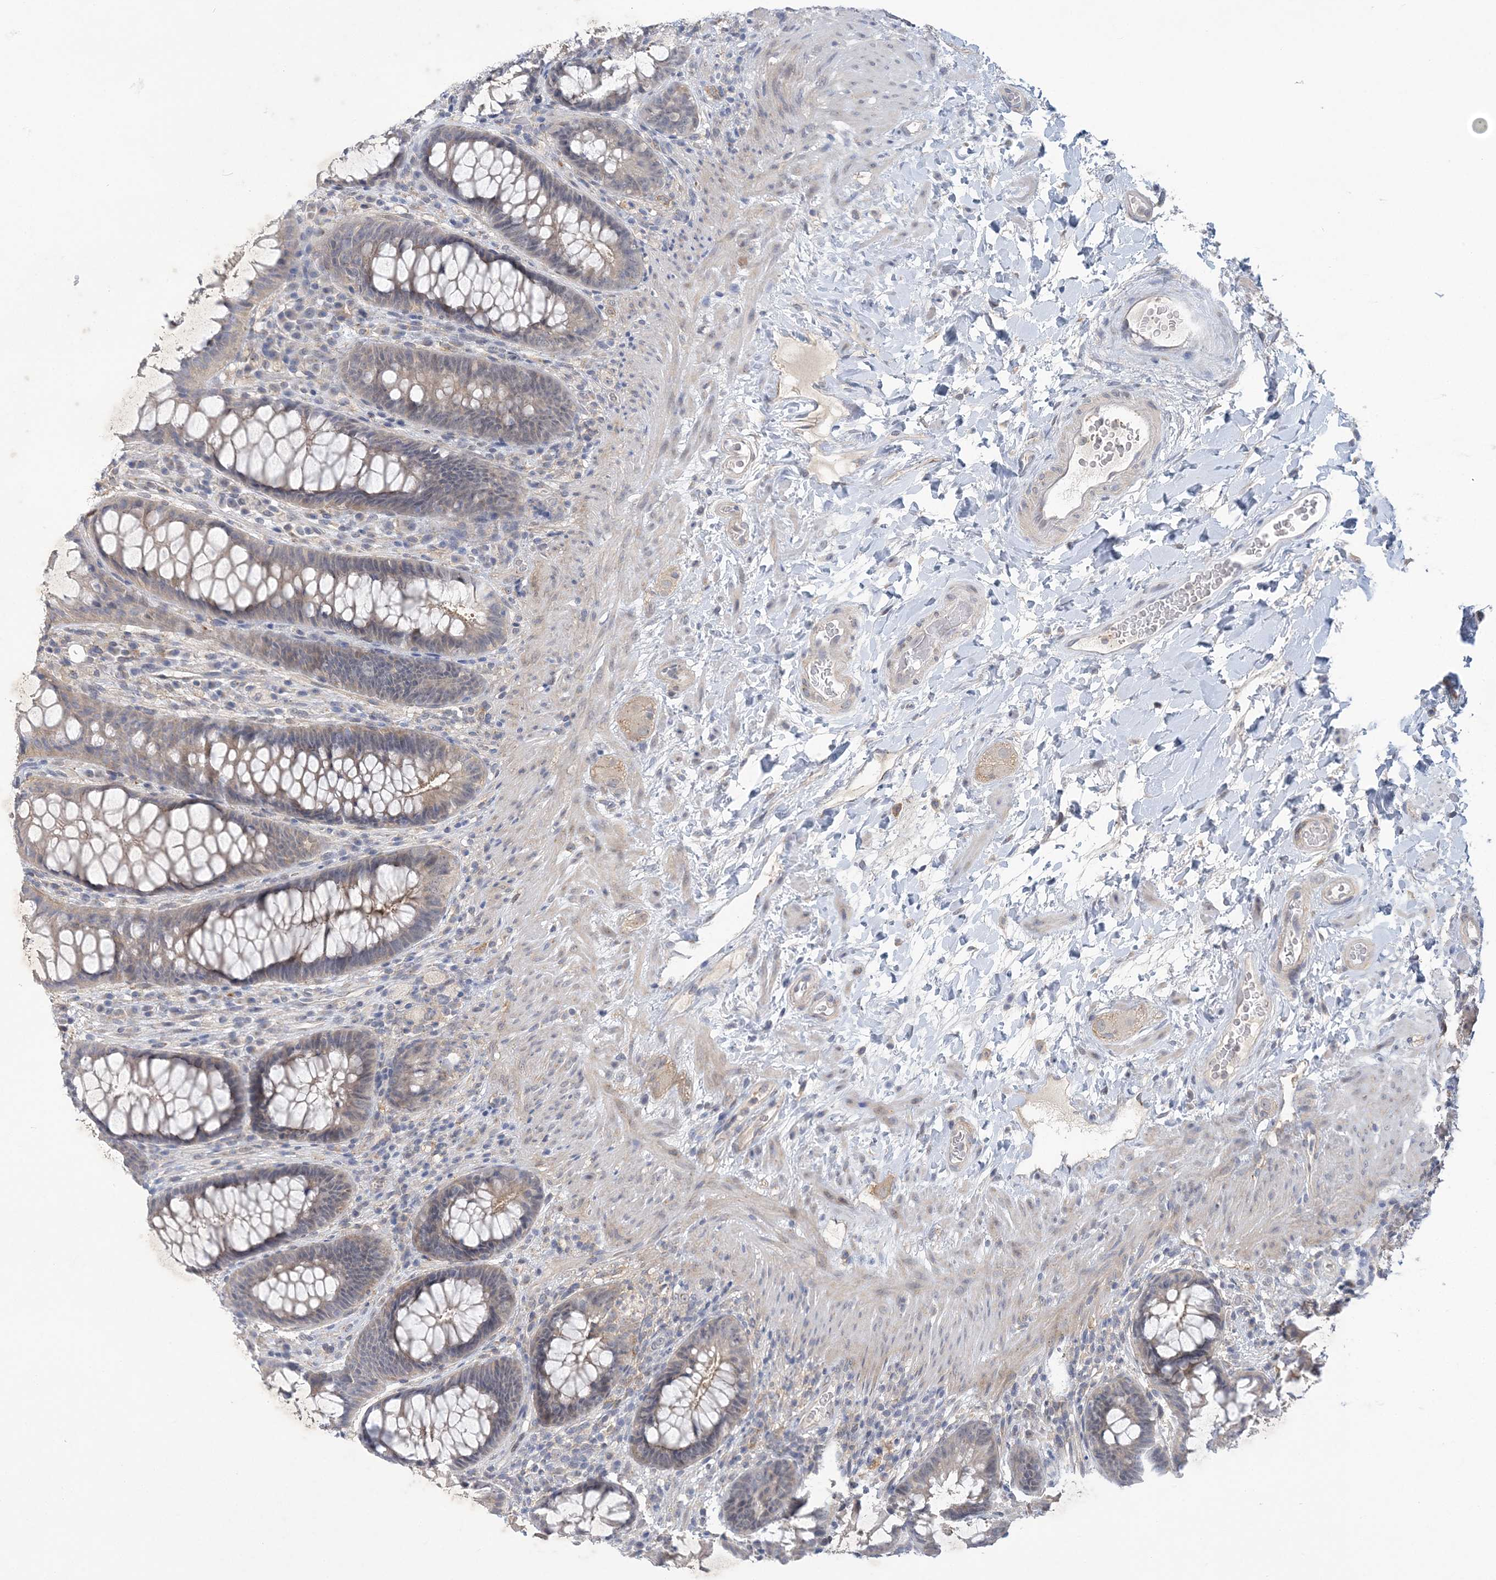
{"staining": {"intensity": "weak", "quantity": "25%-75%", "location": "cytoplasmic/membranous"}, "tissue": "rectum", "cell_type": "Glandular cells", "image_type": "normal", "snomed": [{"axis": "morphology", "description": "Normal tissue, NOS"}, {"axis": "topography", "description": "Rectum"}], "caption": "DAB immunohistochemical staining of unremarkable human rectum reveals weak cytoplasmic/membranous protein expression in approximately 25%-75% of glandular cells. (DAB IHC with brightfield microscopy, high magnification).", "gene": "ANKRD35", "patient": {"sex": "female", "age": 46}}